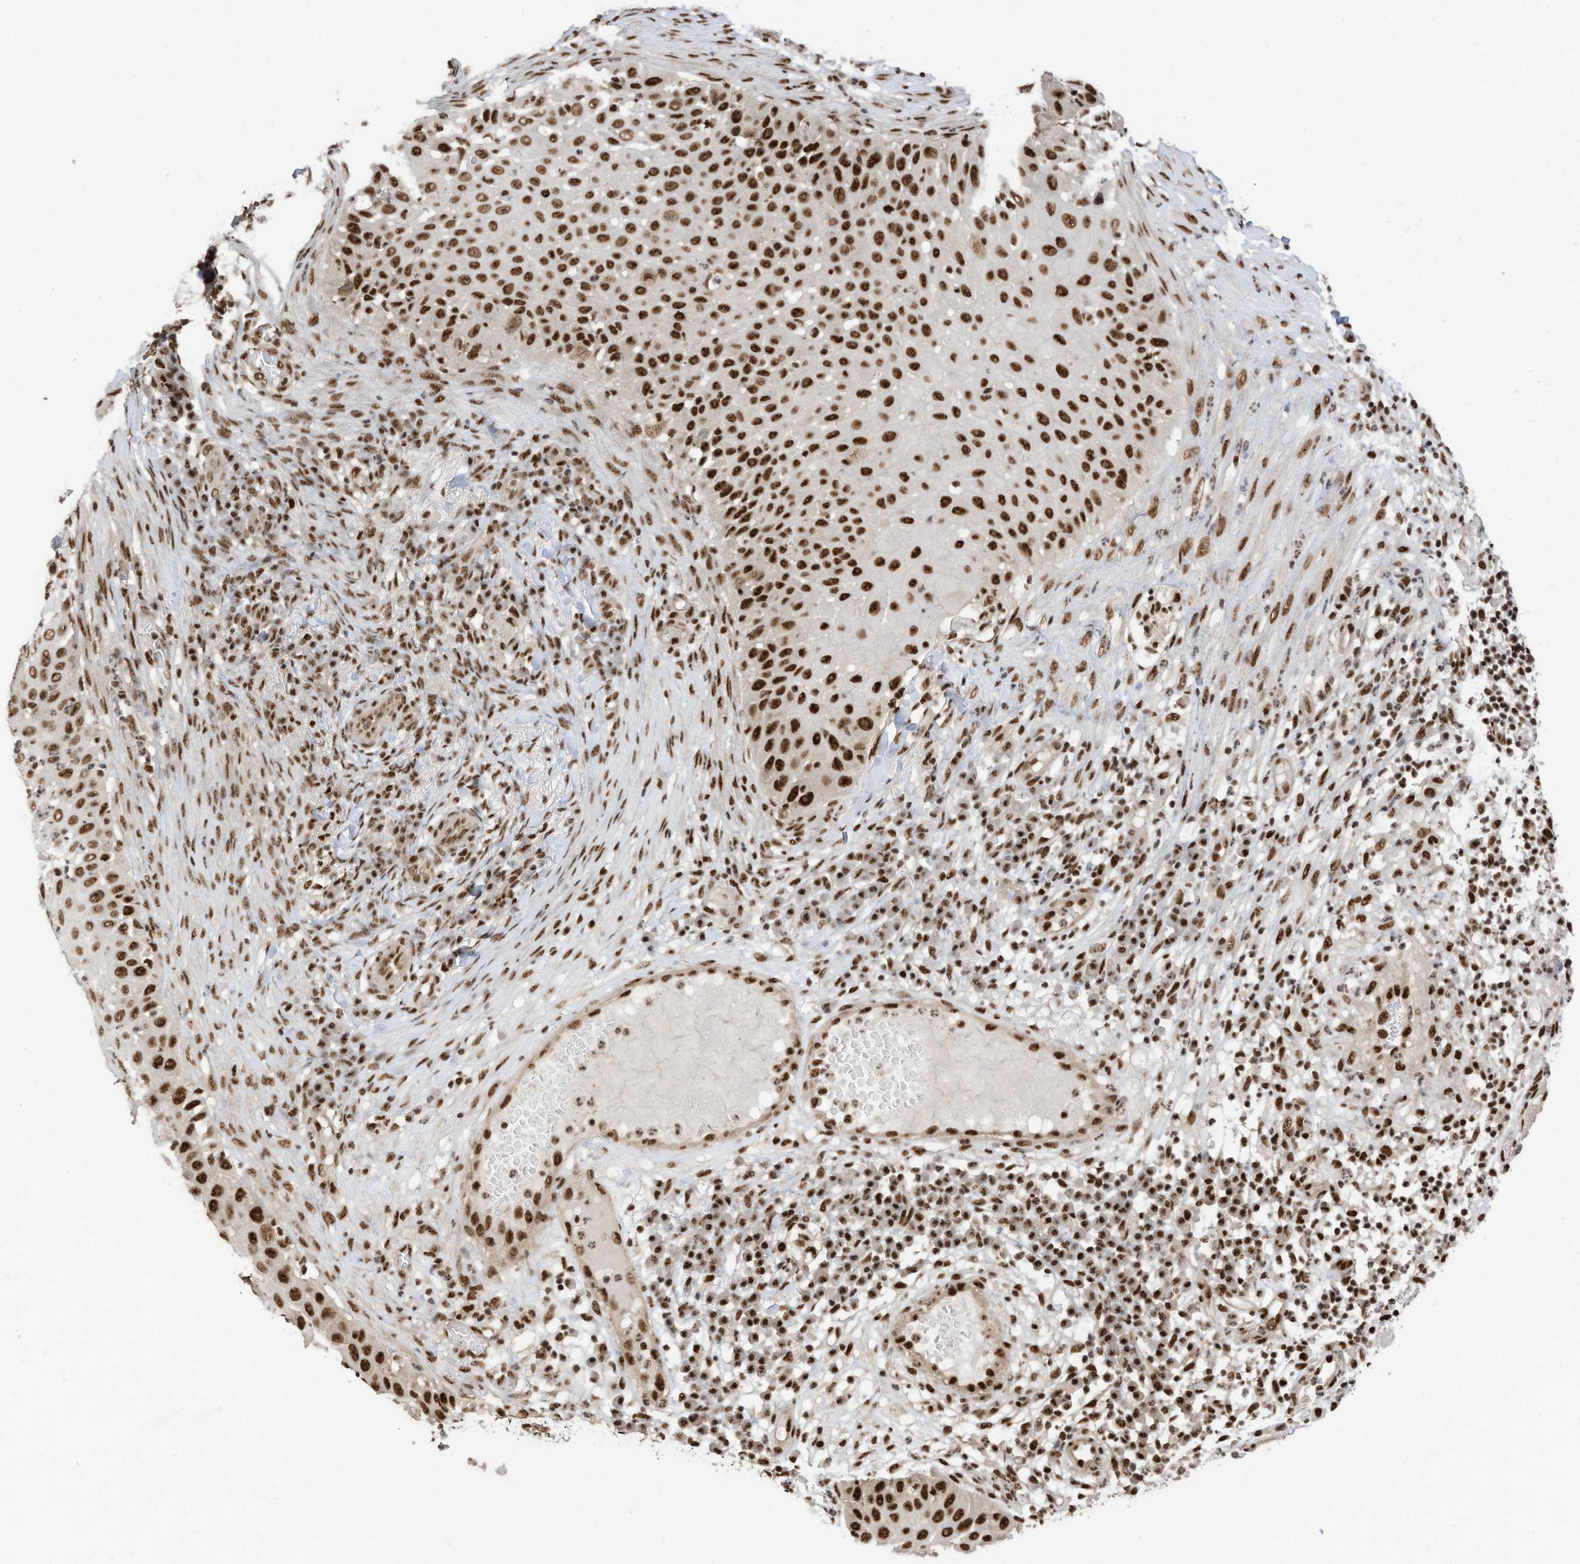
{"staining": {"intensity": "strong", "quantity": ">75%", "location": "nuclear"}, "tissue": "skin cancer", "cell_type": "Tumor cells", "image_type": "cancer", "snomed": [{"axis": "morphology", "description": "Squamous cell carcinoma, NOS"}, {"axis": "topography", "description": "Skin"}], "caption": "Skin cancer (squamous cell carcinoma) was stained to show a protein in brown. There is high levels of strong nuclear expression in approximately >75% of tumor cells. (DAB (3,3'-diaminobenzidine) IHC, brown staining for protein, blue staining for nuclei).", "gene": "SF3A3", "patient": {"sex": "female", "age": 44}}